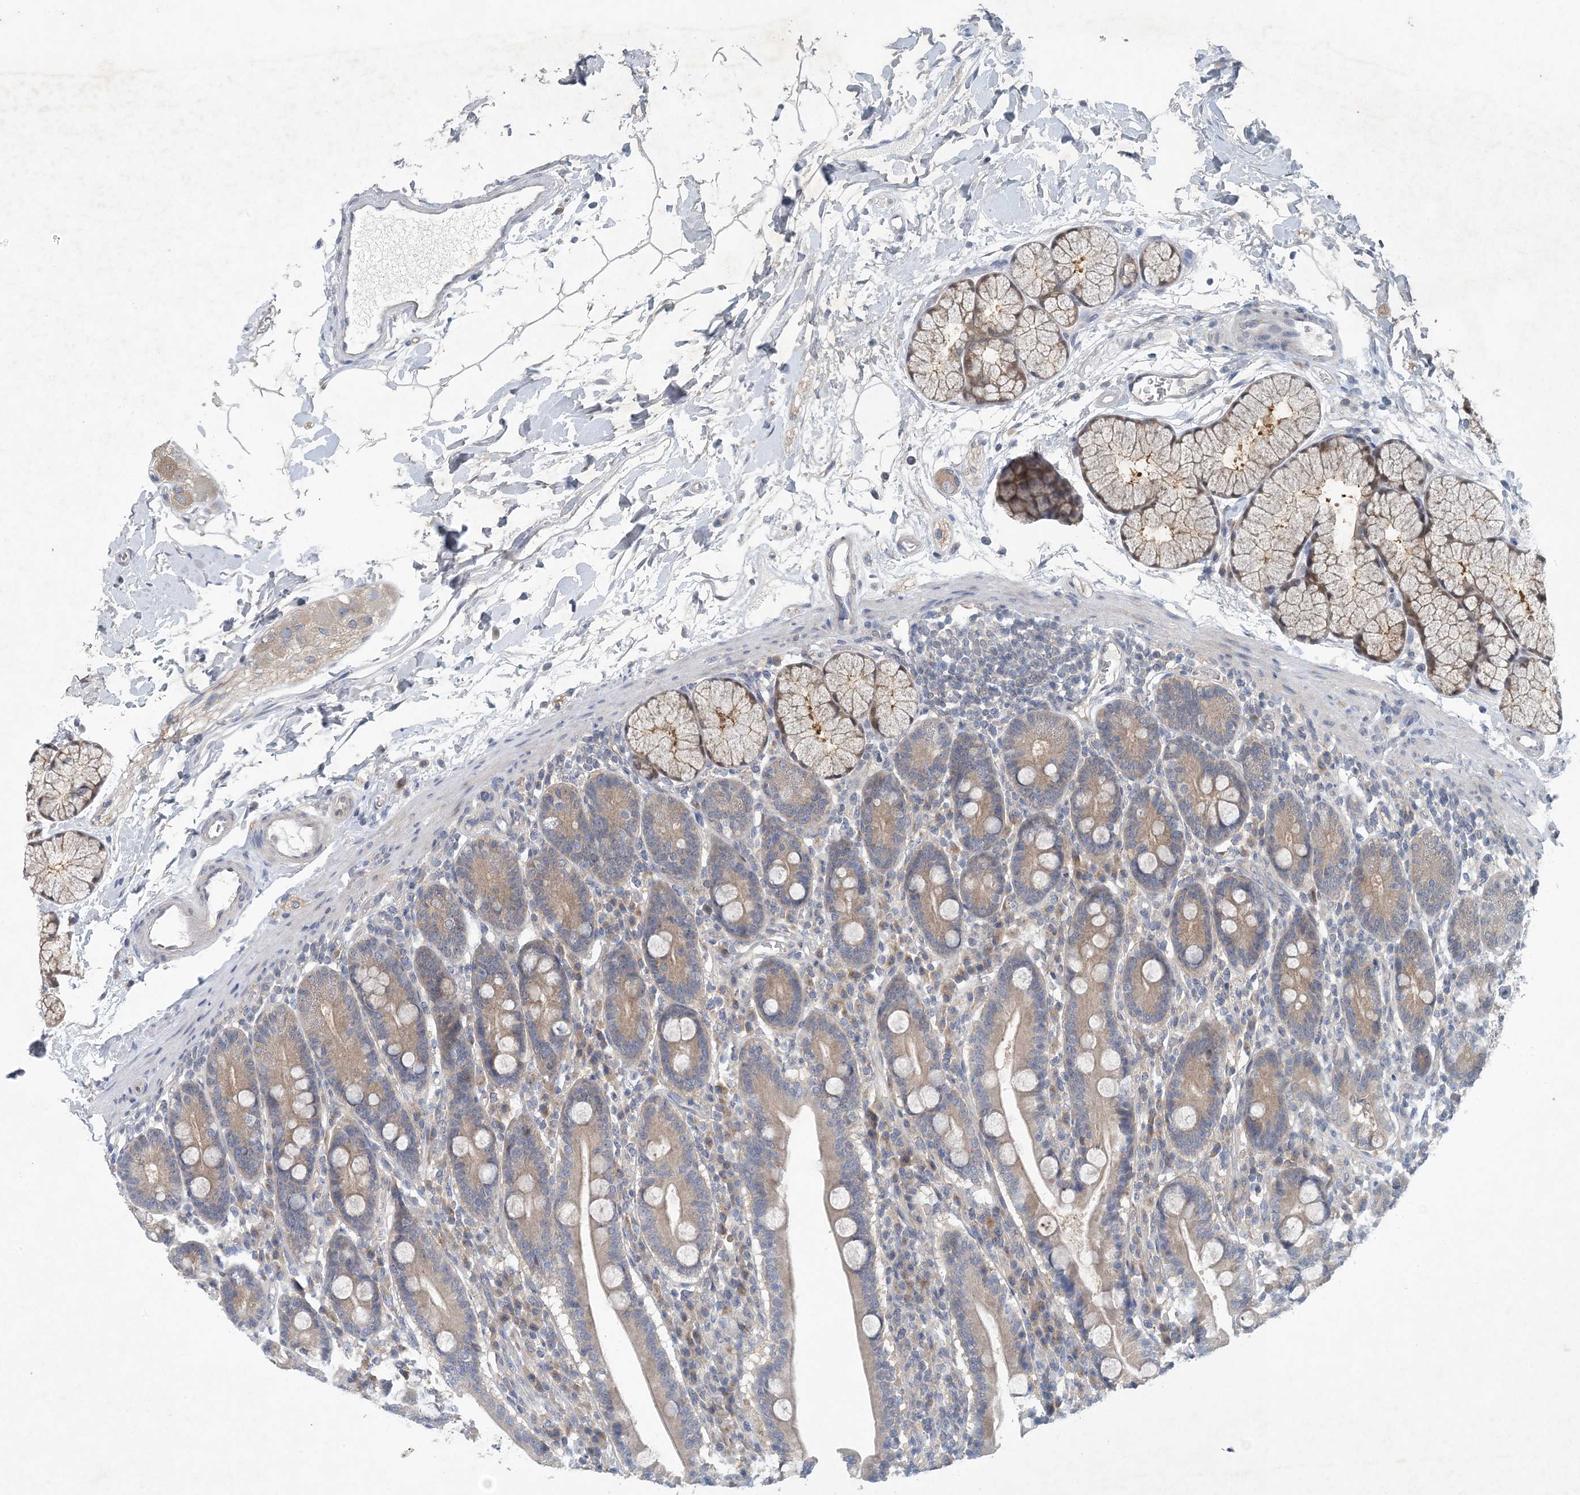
{"staining": {"intensity": "weak", "quantity": "25%-75%", "location": "cytoplasmic/membranous"}, "tissue": "duodenum", "cell_type": "Glandular cells", "image_type": "normal", "snomed": [{"axis": "morphology", "description": "Normal tissue, NOS"}, {"axis": "topography", "description": "Duodenum"}], "caption": "Brown immunohistochemical staining in benign human duodenum exhibits weak cytoplasmic/membranous positivity in about 25%-75% of glandular cells.", "gene": "HIKESHI", "patient": {"sex": "male", "age": 35}}